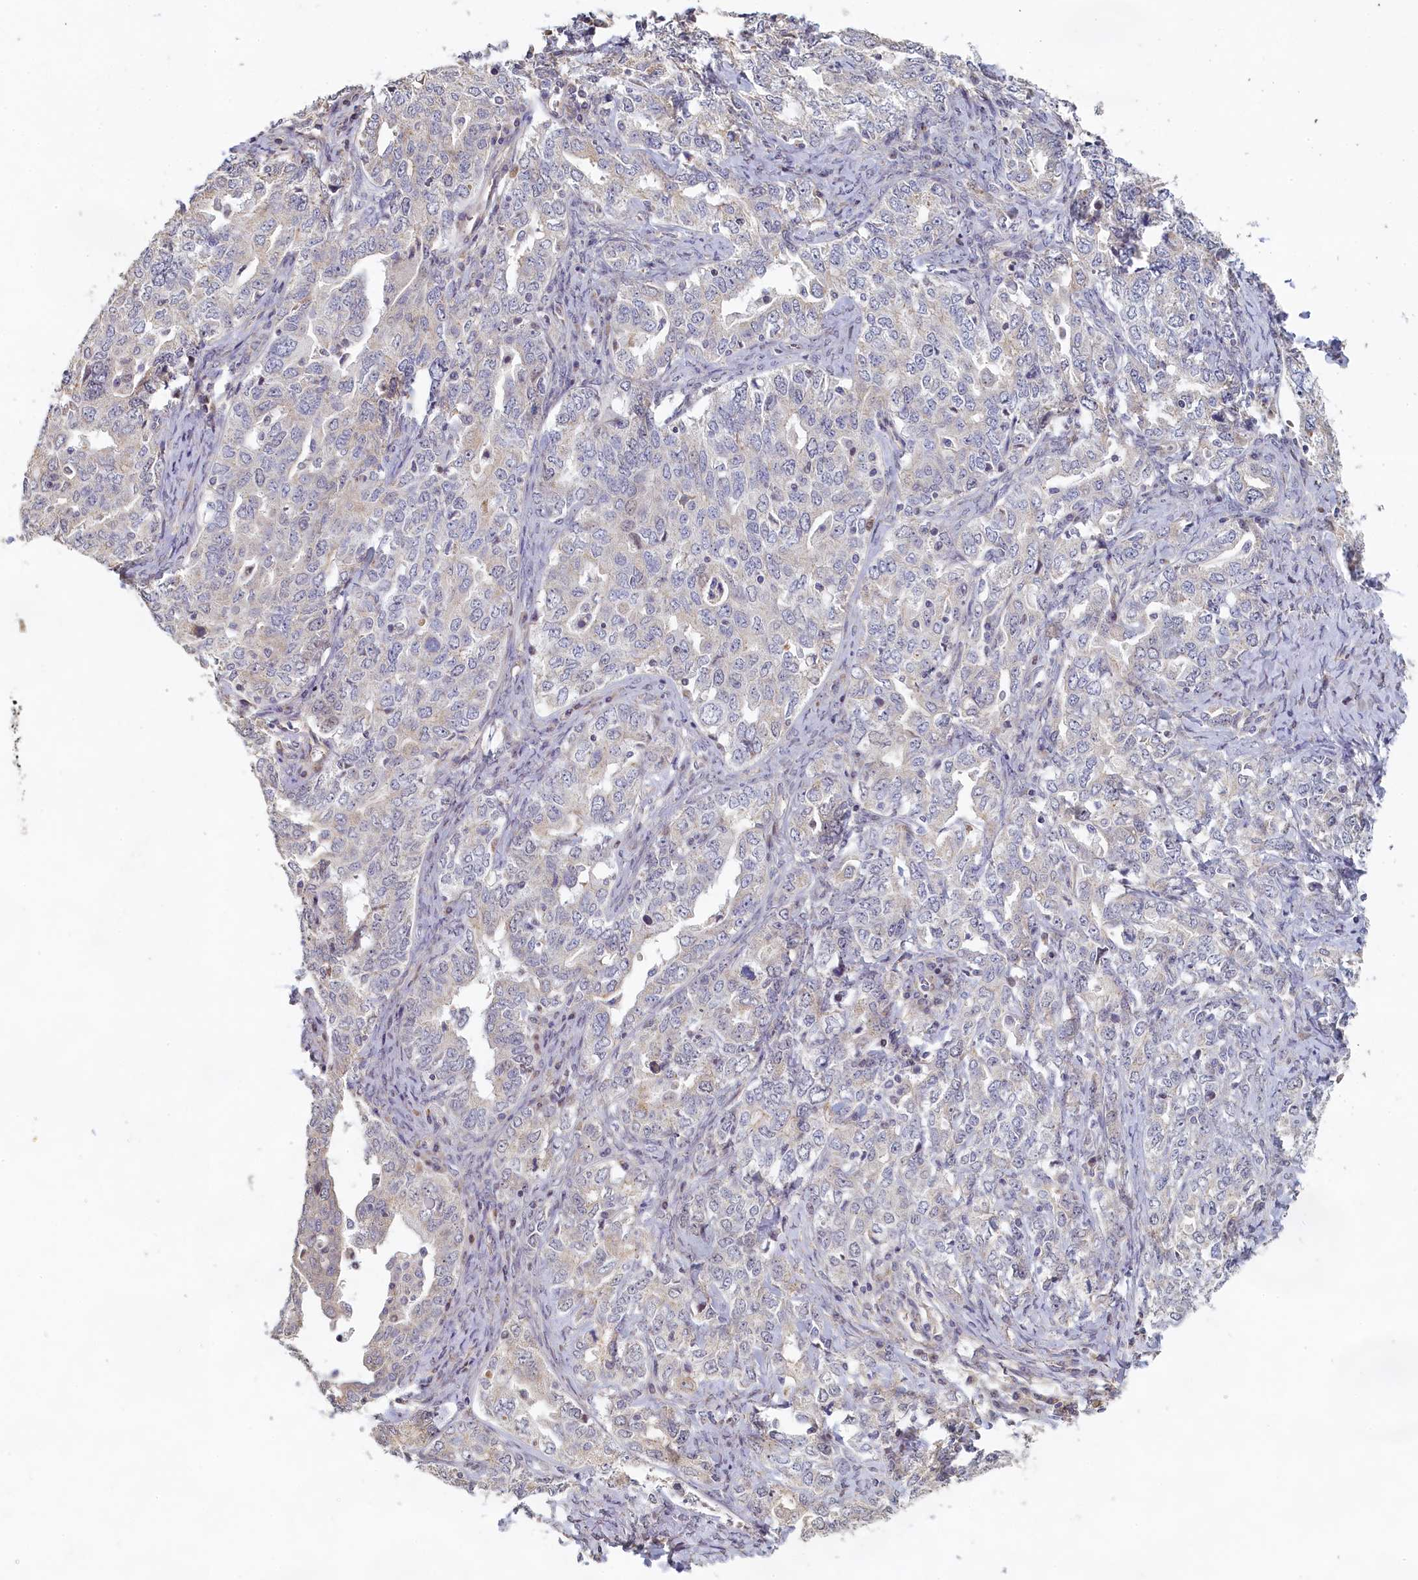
{"staining": {"intensity": "weak", "quantity": "<25%", "location": "cytoplasmic/membranous"}, "tissue": "ovarian cancer", "cell_type": "Tumor cells", "image_type": "cancer", "snomed": [{"axis": "morphology", "description": "Carcinoma, endometroid"}, {"axis": "topography", "description": "Ovary"}], "caption": "DAB immunohistochemical staining of human ovarian cancer (endometroid carcinoma) displays no significant expression in tumor cells.", "gene": "DIXDC1", "patient": {"sex": "female", "age": 62}}